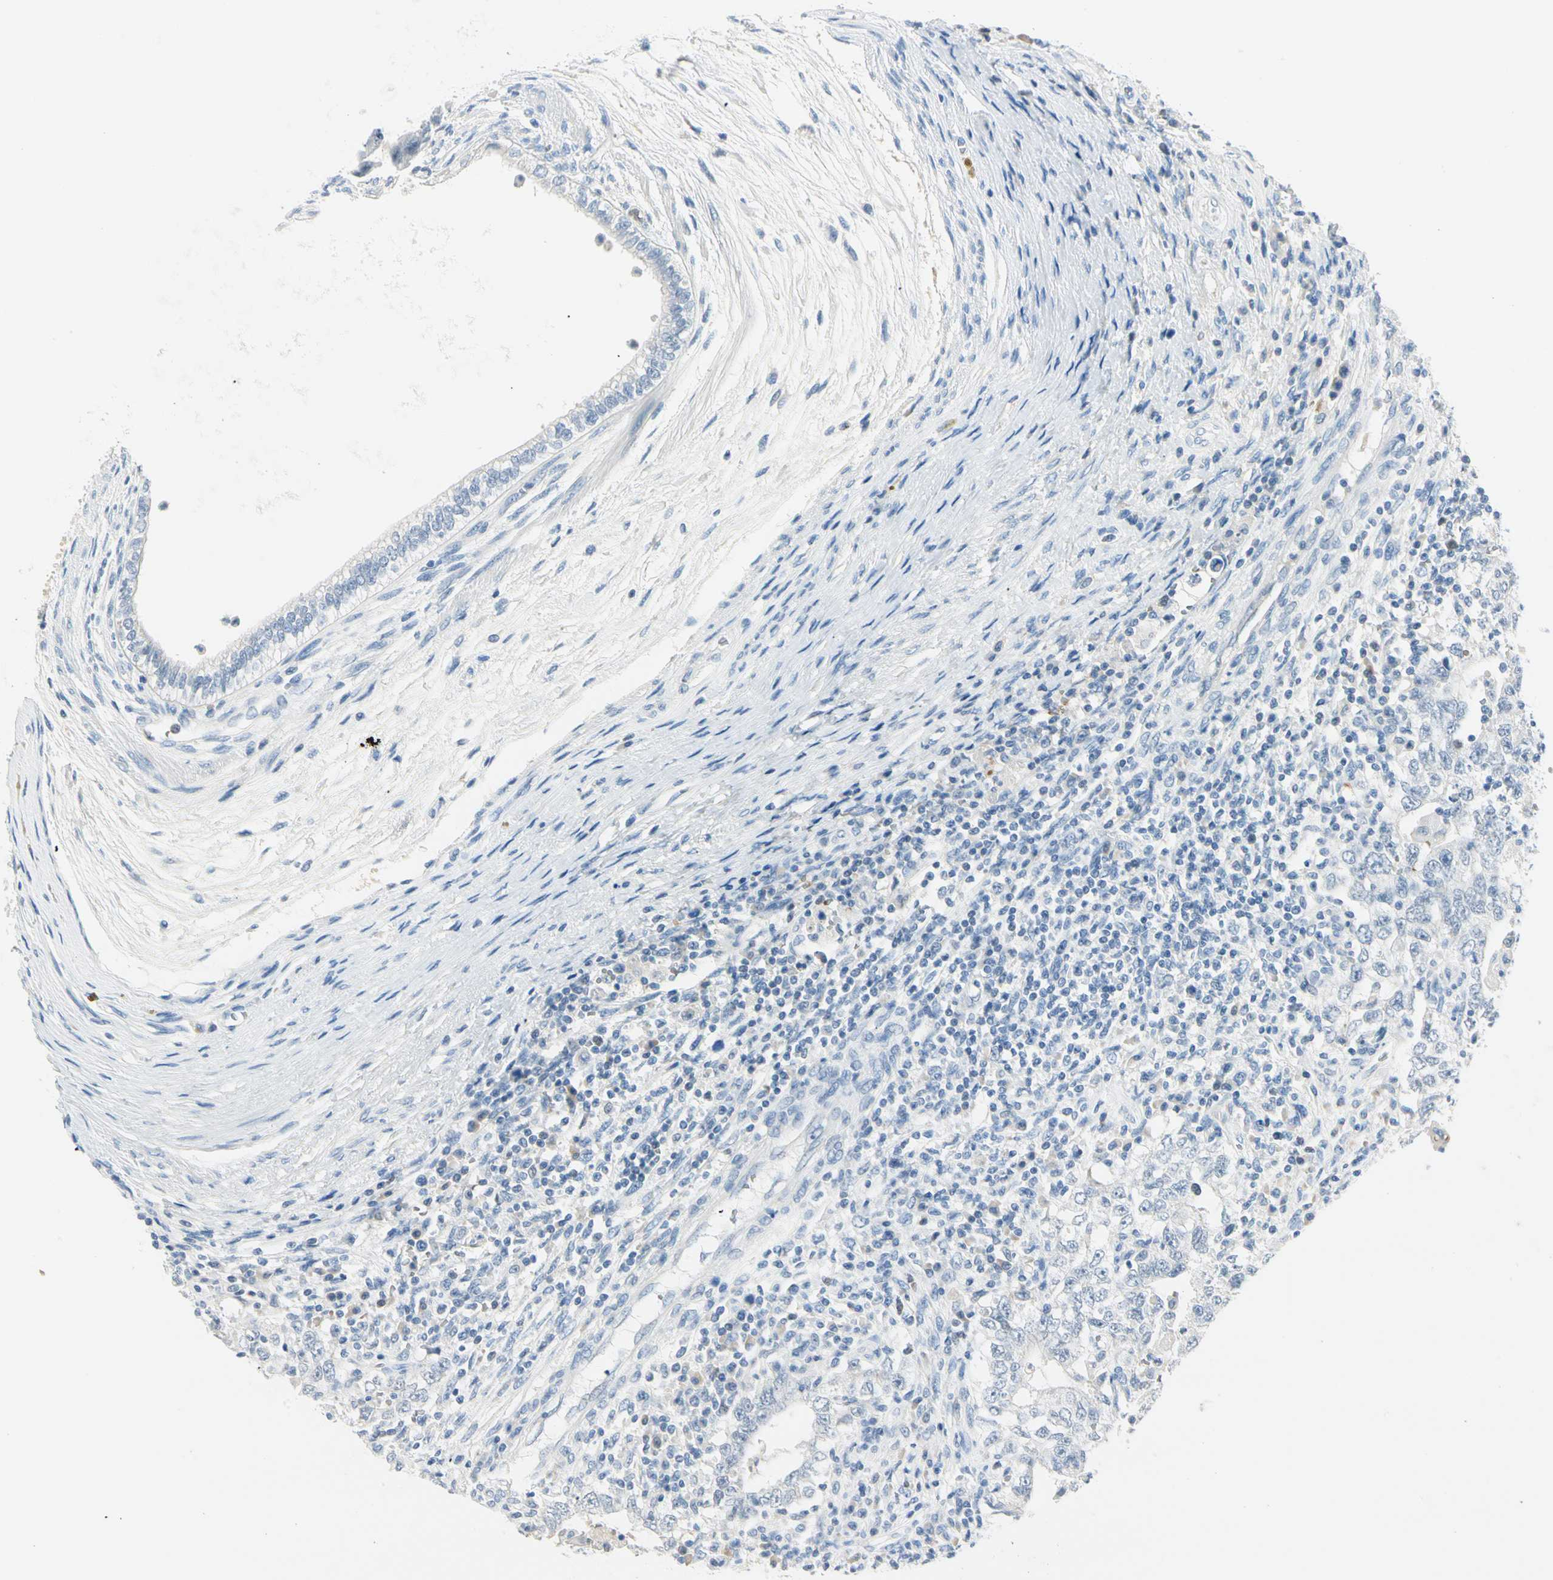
{"staining": {"intensity": "negative", "quantity": "none", "location": "none"}, "tissue": "testis cancer", "cell_type": "Tumor cells", "image_type": "cancer", "snomed": [{"axis": "morphology", "description": "Carcinoma, Embryonal, NOS"}, {"axis": "topography", "description": "Testis"}], "caption": "The photomicrograph displays no staining of tumor cells in embryonal carcinoma (testis).", "gene": "CA1", "patient": {"sex": "male", "age": 26}}